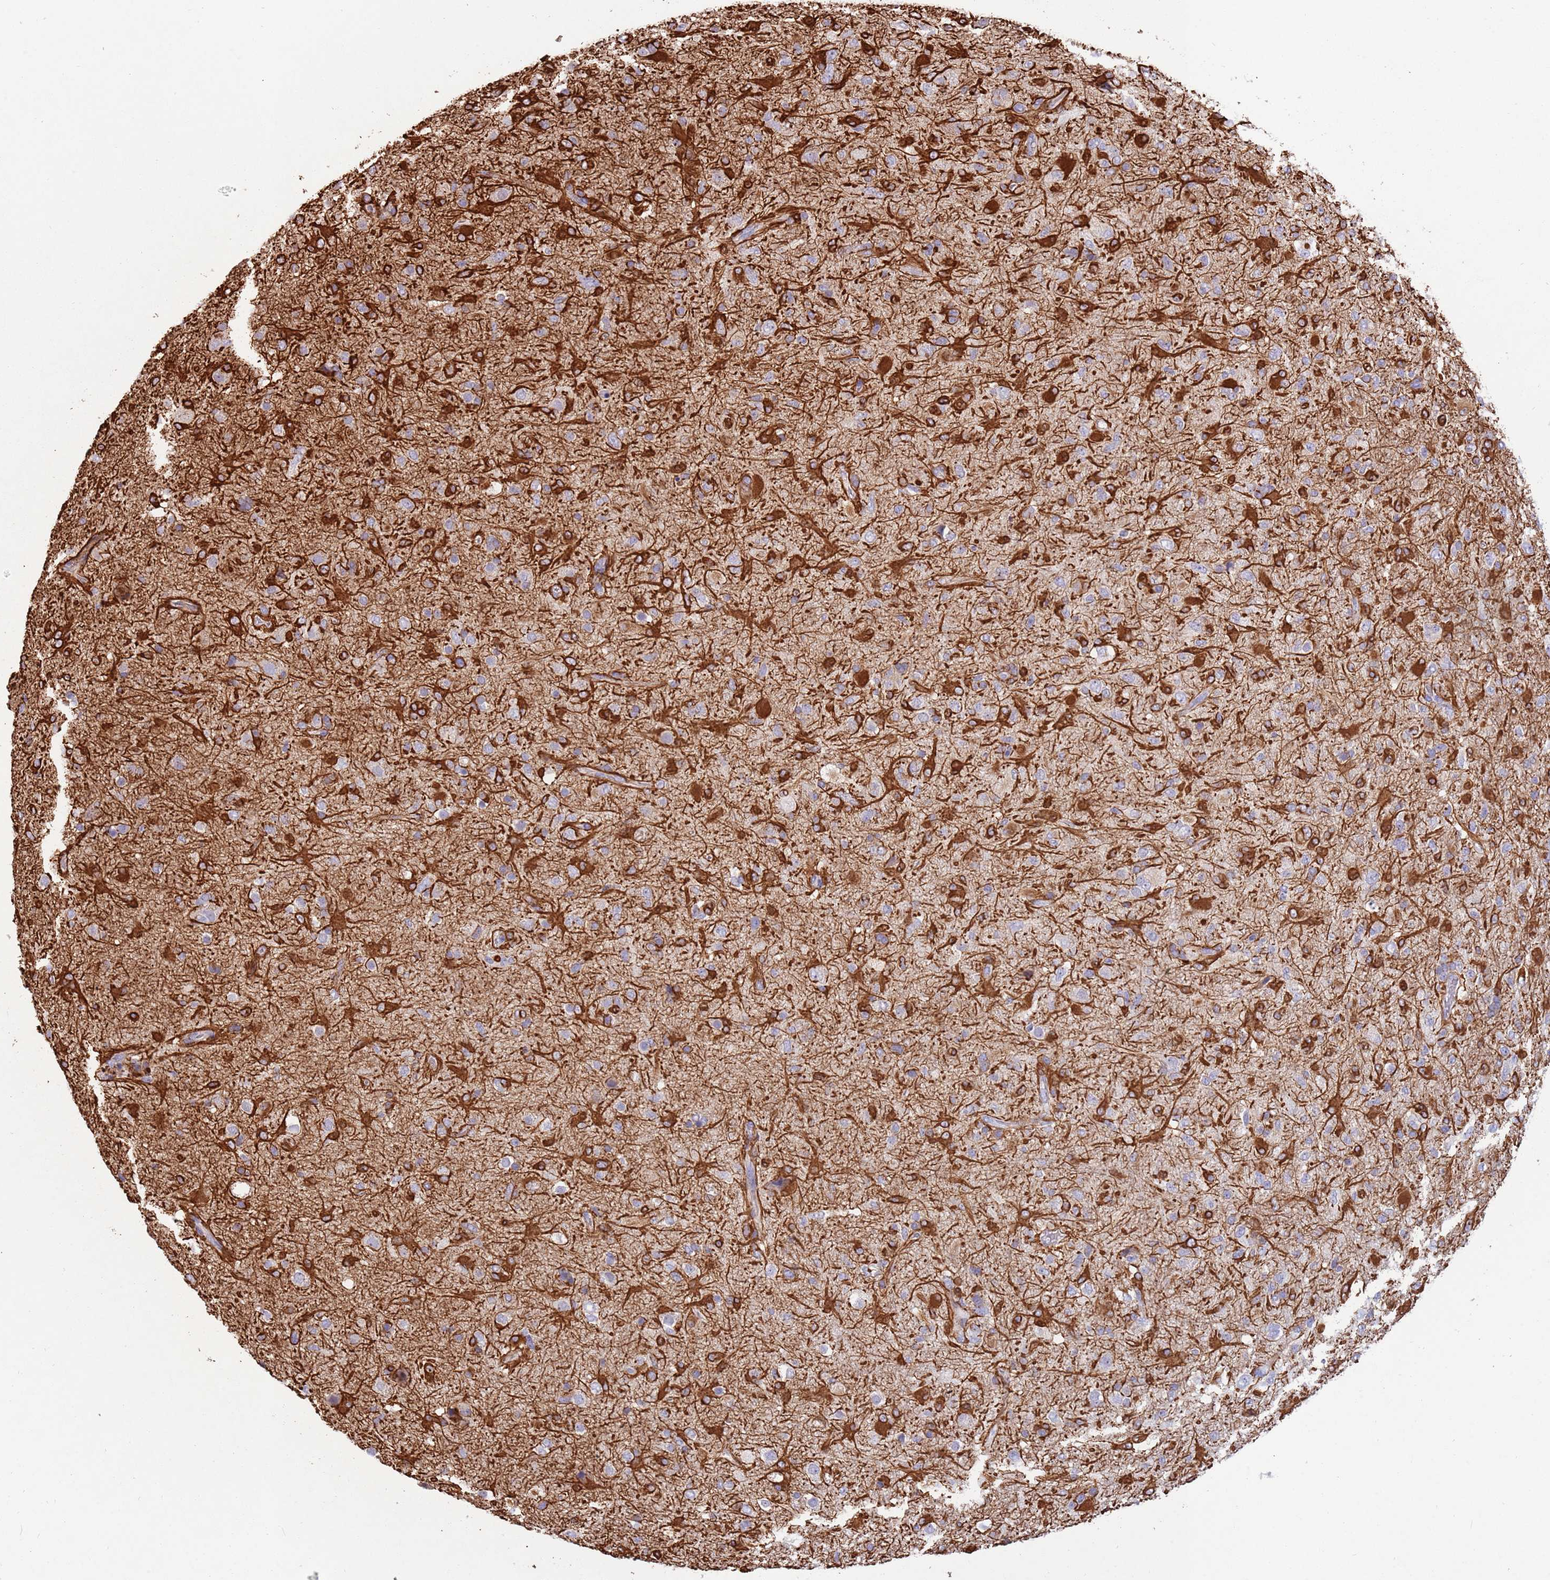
{"staining": {"intensity": "negative", "quantity": "none", "location": "none"}, "tissue": "glioma", "cell_type": "Tumor cells", "image_type": "cancer", "snomed": [{"axis": "morphology", "description": "Glioma, malignant, Low grade"}, {"axis": "topography", "description": "Brain"}], "caption": "Tumor cells show no significant protein staining in malignant low-grade glioma.", "gene": "CABYR", "patient": {"sex": "male", "age": 65}}